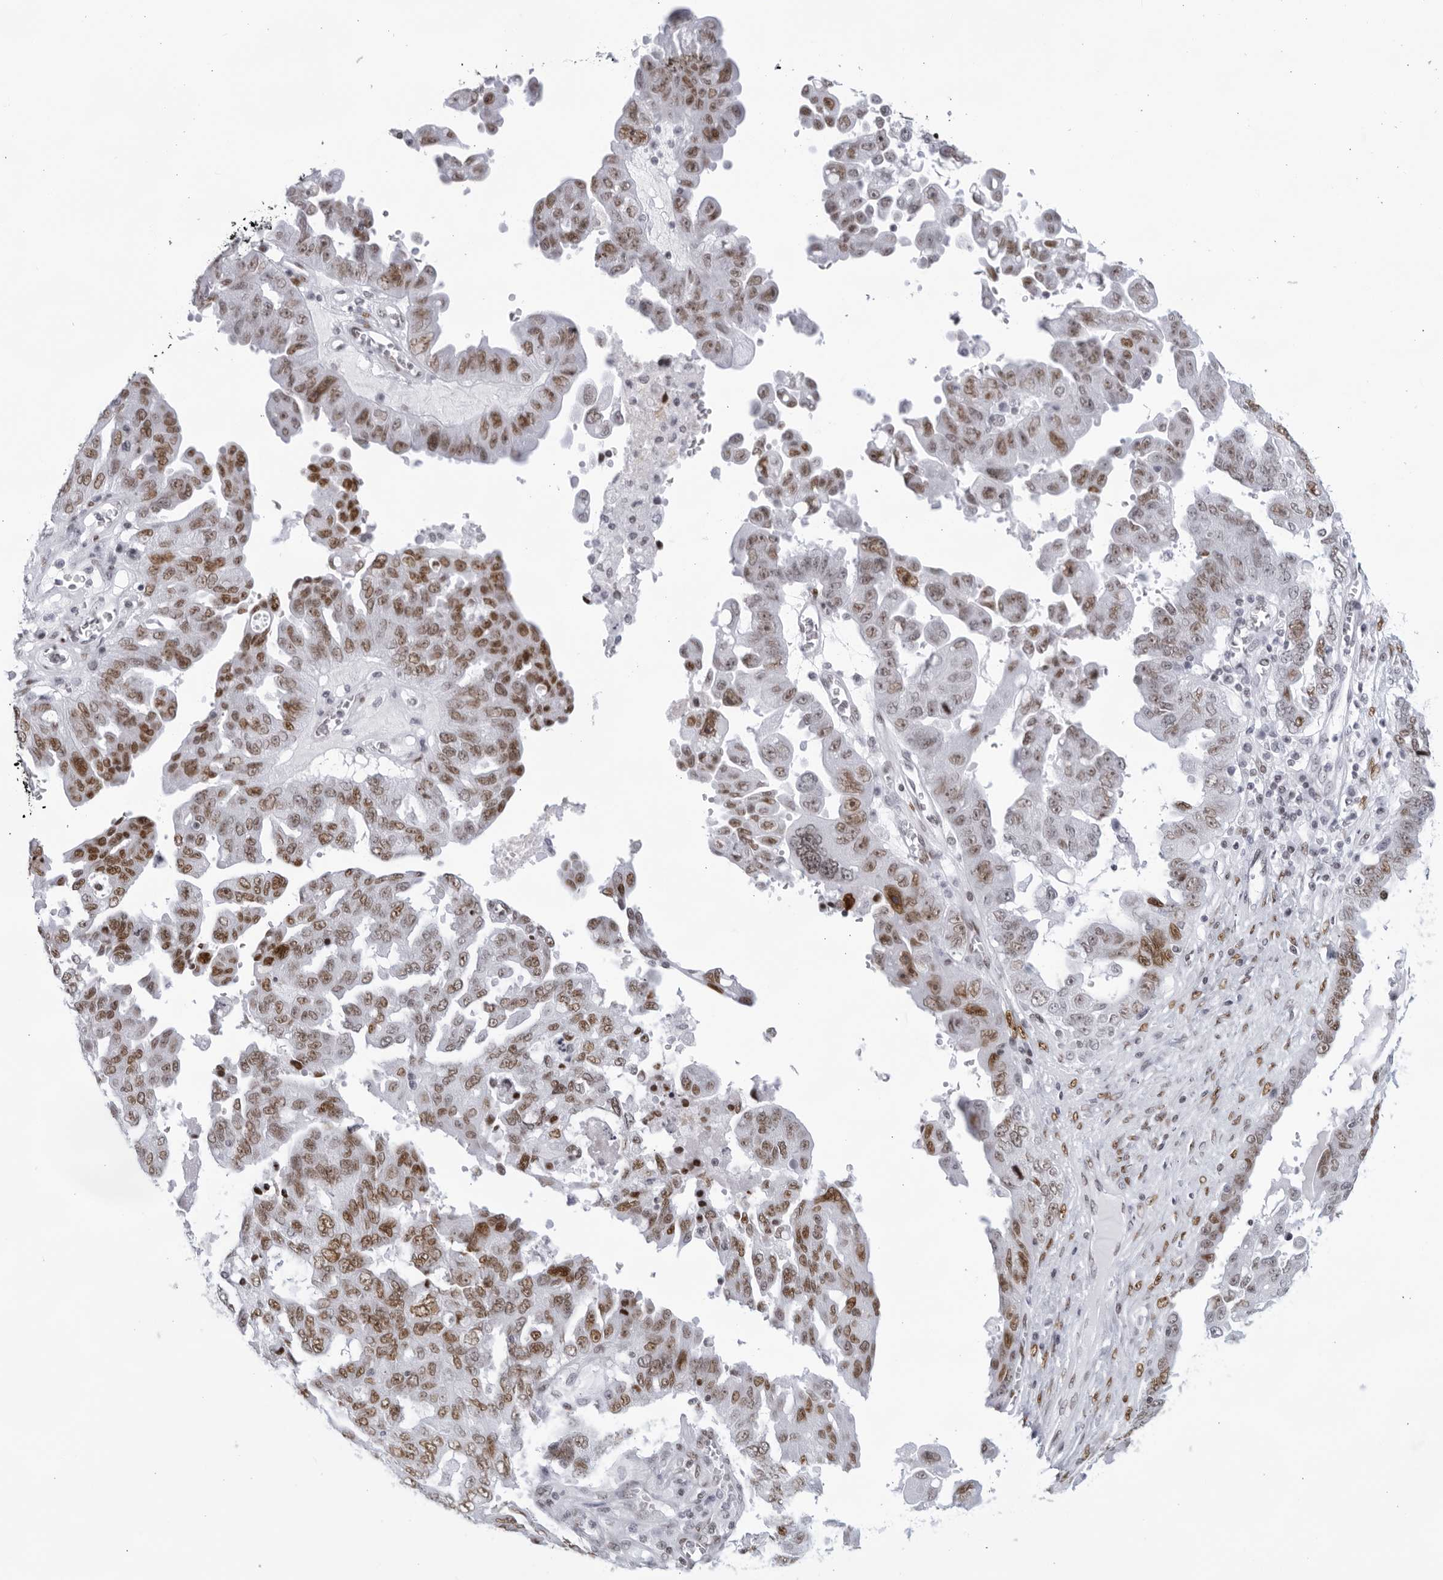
{"staining": {"intensity": "moderate", "quantity": ">75%", "location": "nuclear"}, "tissue": "ovarian cancer", "cell_type": "Tumor cells", "image_type": "cancer", "snomed": [{"axis": "morphology", "description": "Carcinoma, endometroid"}, {"axis": "topography", "description": "Ovary"}], "caption": "Tumor cells demonstrate medium levels of moderate nuclear expression in approximately >75% of cells in human ovarian cancer (endometroid carcinoma).", "gene": "HP1BP3", "patient": {"sex": "female", "age": 62}}